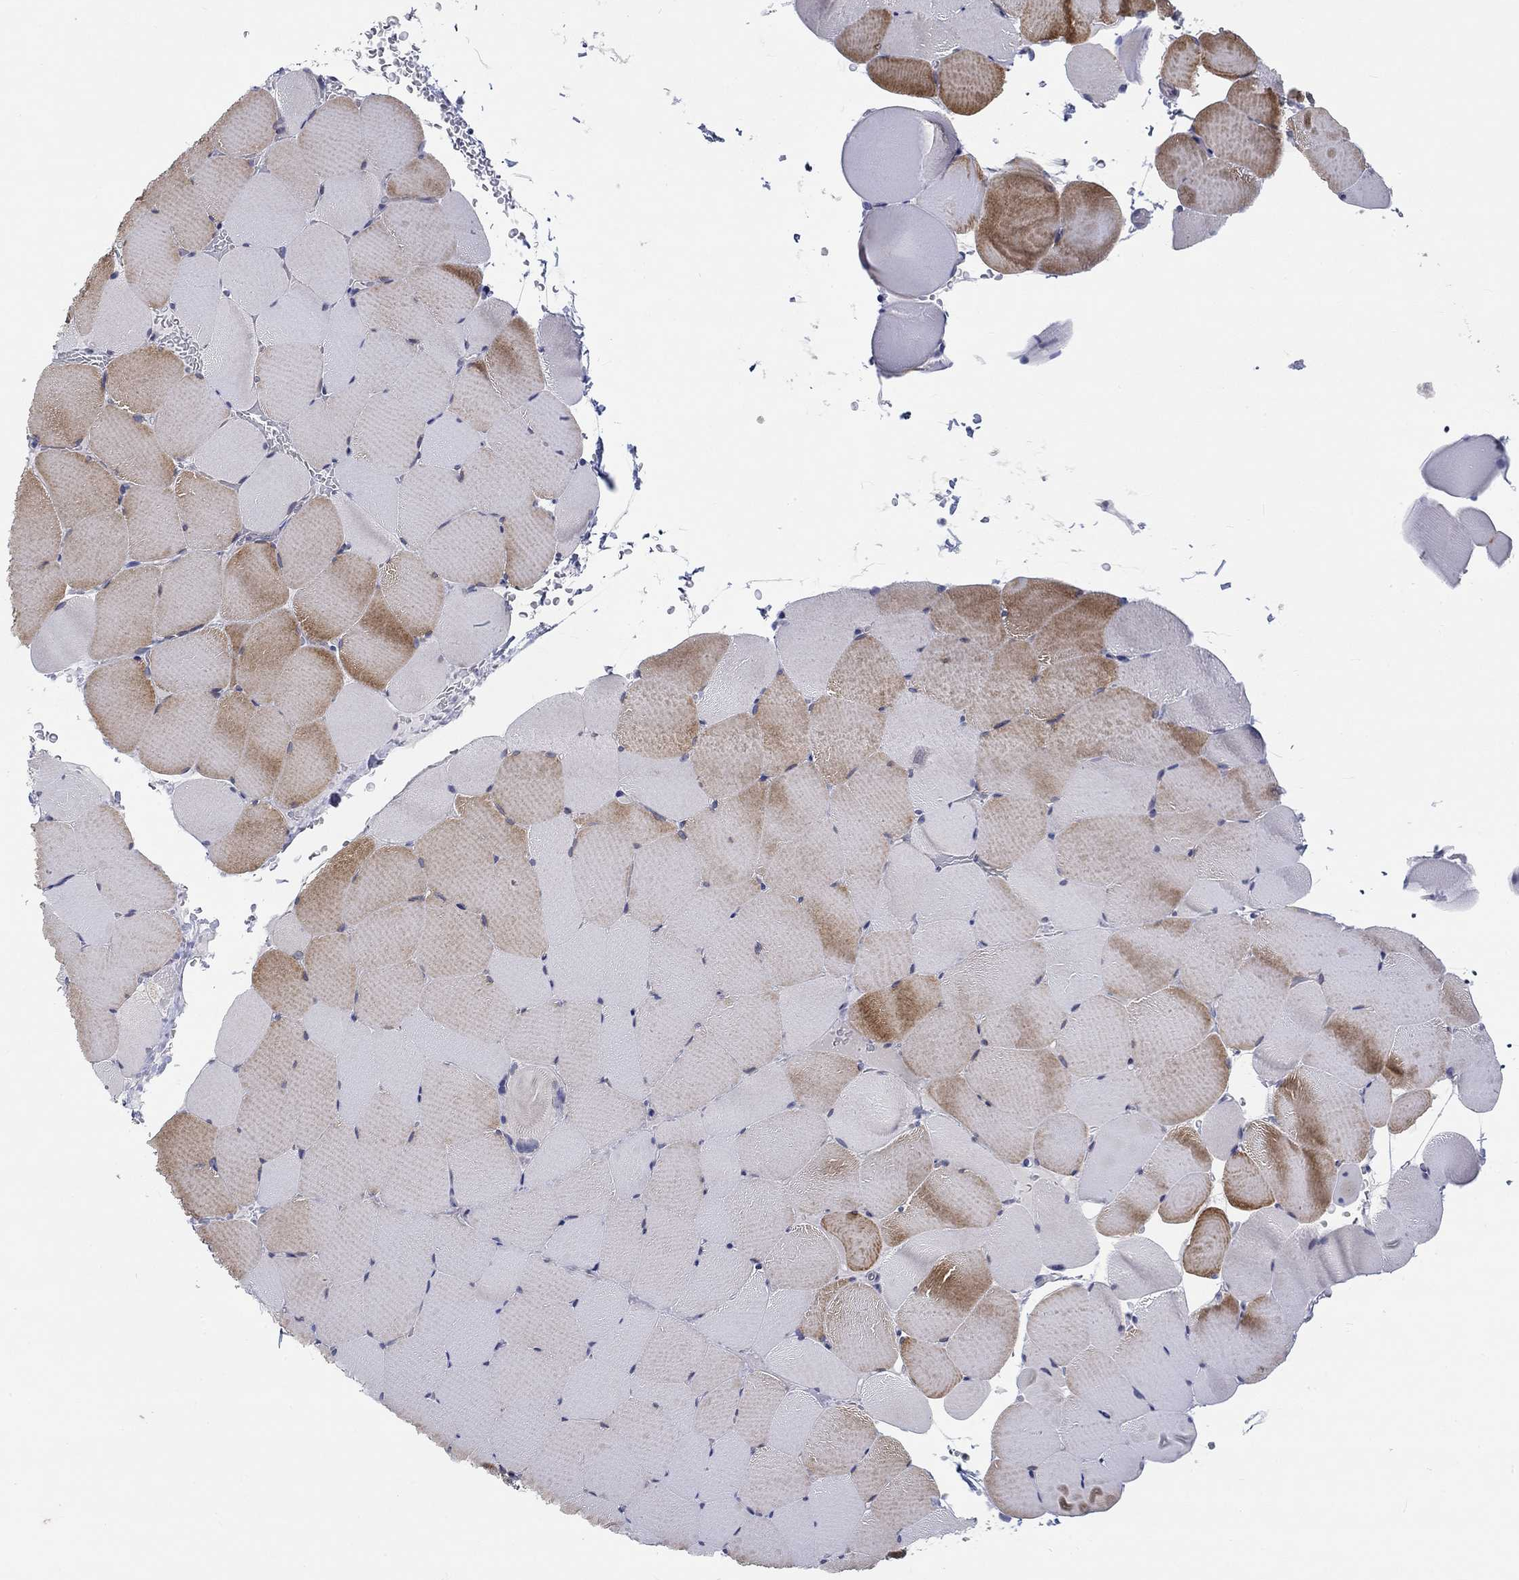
{"staining": {"intensity": "moderate", "quantity": "25%-75%", "location": "cytoplasmic/membranous"}, "tissue": "skeletal muscle", "cell_type": "Myocytes", "image_type": "normal", "snomed": [{"axis": "morphology", "description": "Normal tissue, NOS"}, {"axis": "topography", "description": "Skeletal muscle"}], "caption": "A medium amount of moderate cytoplasmic/membranous expression is present in about 25%-75% of myocytes in benign skeletal muscle.", "gene": "PRC1", "patient": {"sex": "female", "age": 37}}